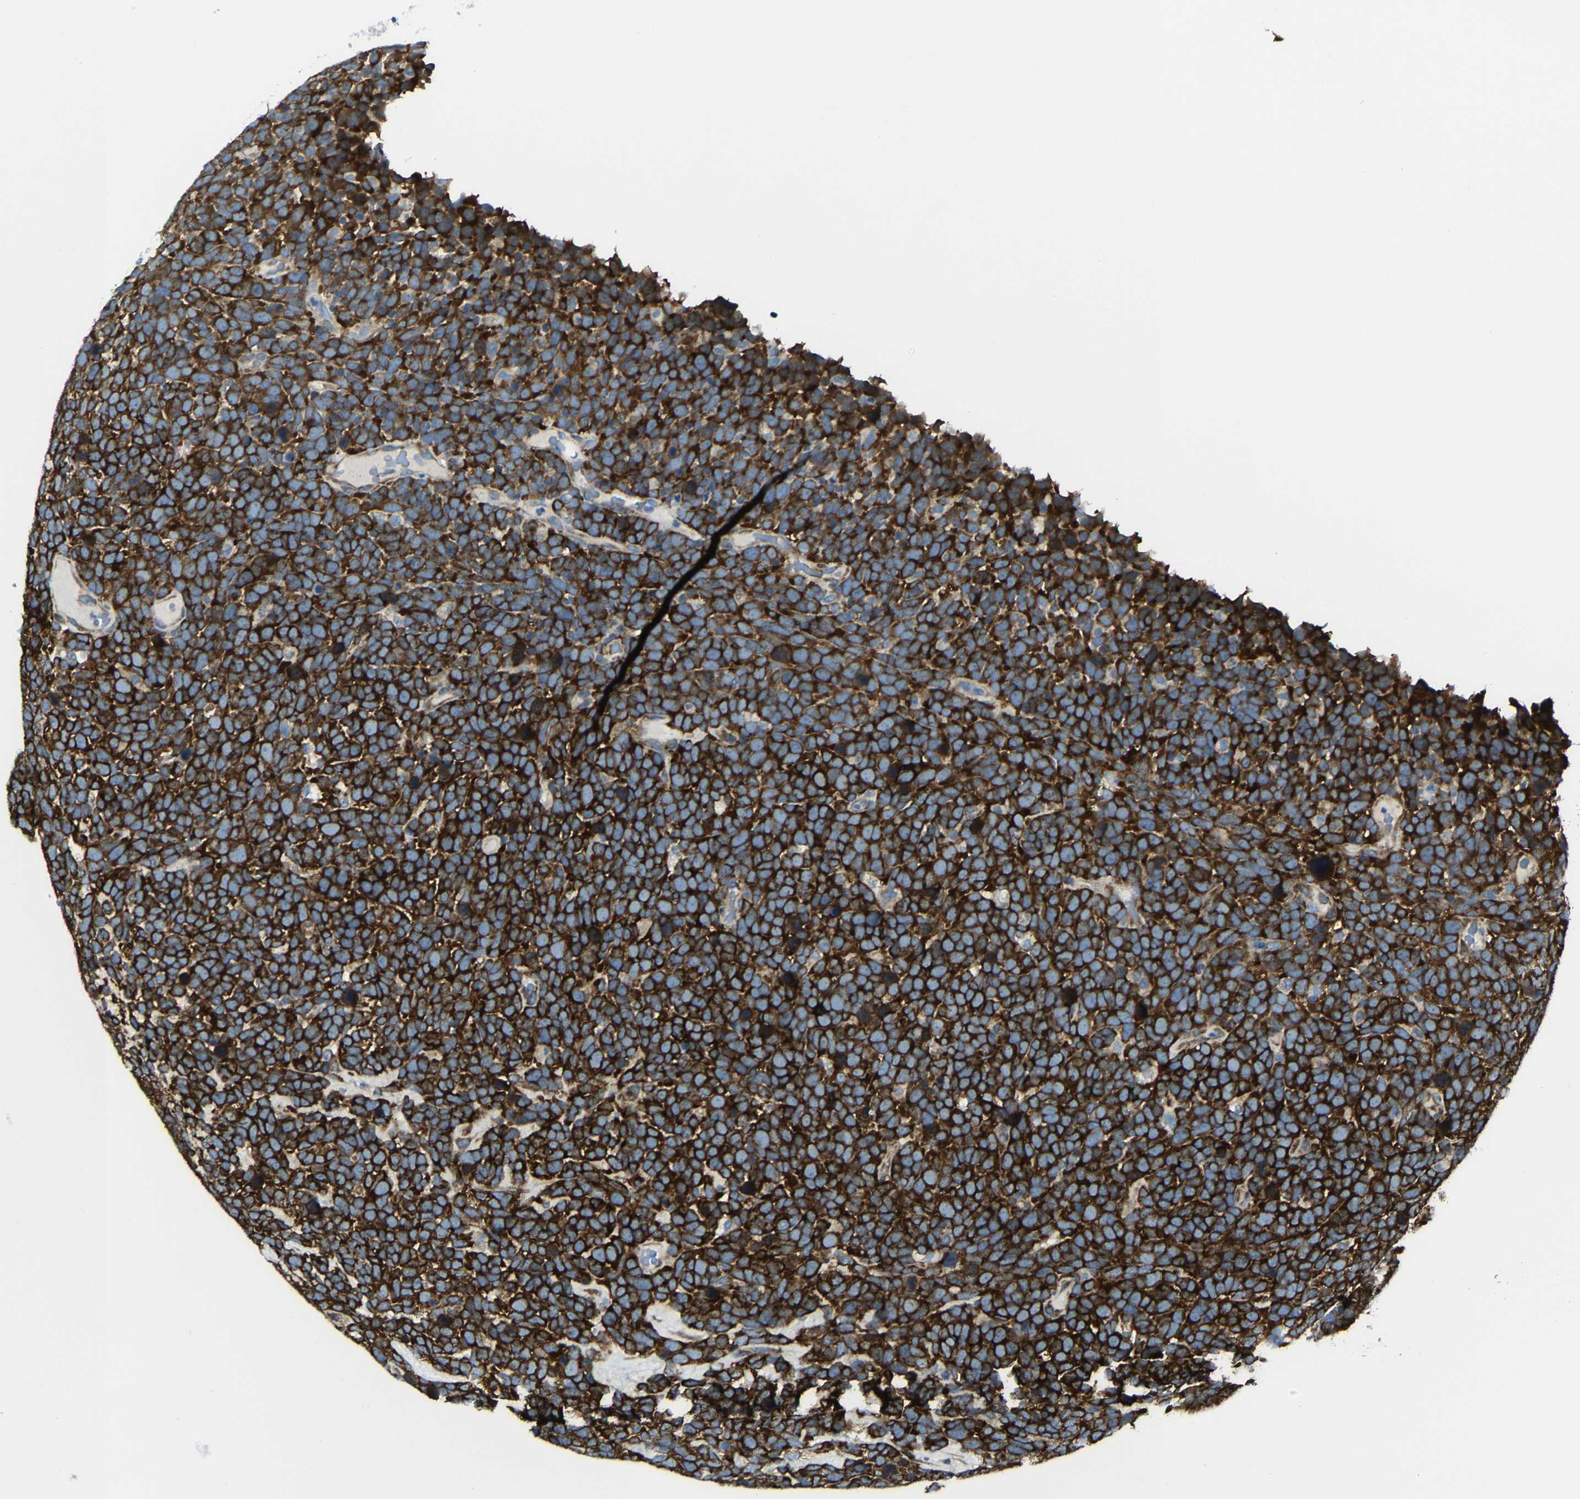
{"staining": {"intensity": "strong", "quantity": ">75%", "location": "cytoplasmic/membranous"}, "tissue": "urothelial cancer", "cell_type": "Tumor cells", "image_type": "cancer", "snomed": [{"axis": "morphology", "description": "Urothelial carcinoma, High grade"}, {"axis": "topography", "description": "Urinary bladder"}], "caption": "The photomicrograph exhibits staining of high-grade urothelial carcinoma, revealing strong cytoplasmic/membranous protein positivity (brown color) within tumor cells. The staining is performed using DAB brown chromogen to label protein expression. The nuclei are counter-stained blue using hematoxylin.", "gene": "G3BP2", "patient": {"sex": "female", "age": 82}}